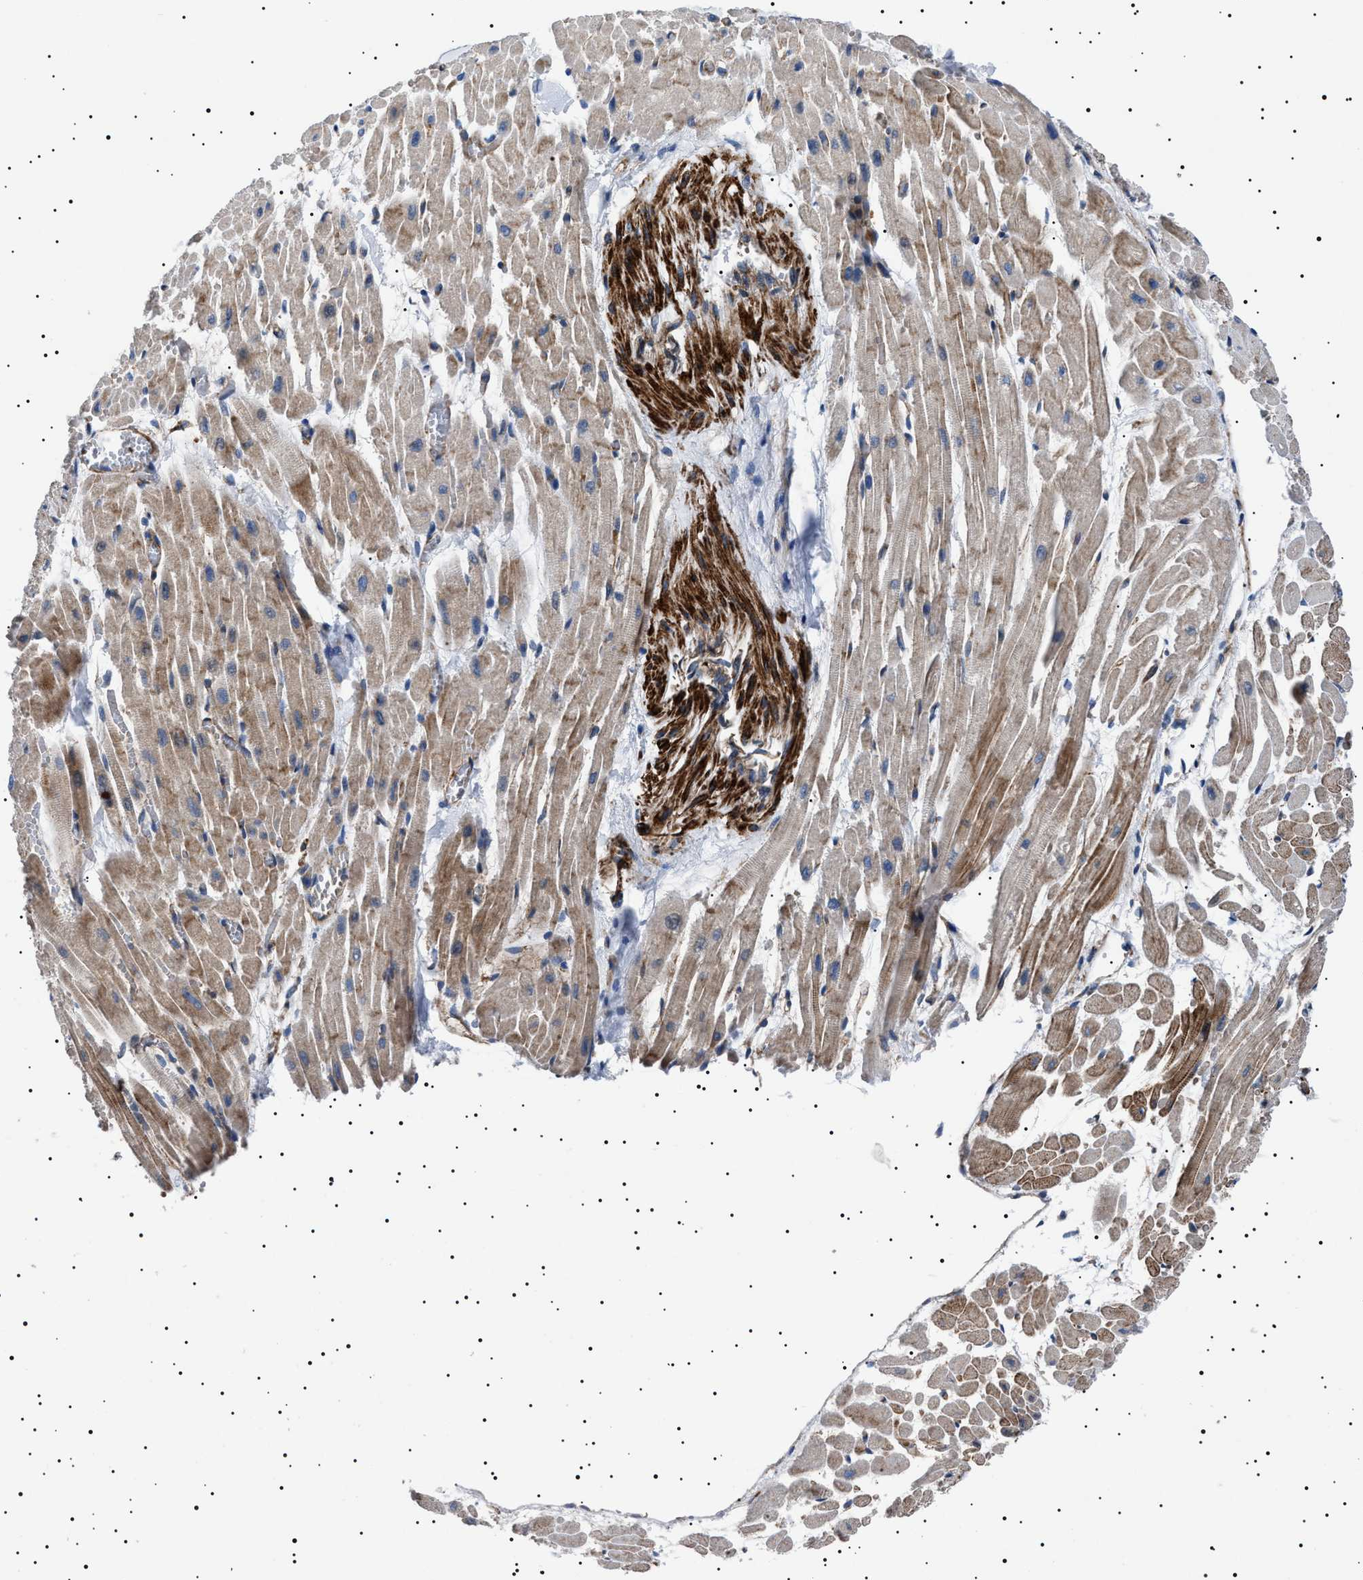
{"staining": {"intensity": "strong", "quantity": "25%-75%", "location": "cytoplasmic/membranous"}, "tissue": "heart muscle", "cell_type": "Cardiomyocytes", "image_type": "normal", "snomed": [{"axis": "morphology", "description": "Normal tissue, NOS"}, {"axis": "topography", "description": "Heart"}], "caption": "Heart muscle was stained to show a protein in brown. There is high levels of strong cytoplasmic/membranous expression in about 25%-75% of cardiomyocytes. (Stains: DAB (3,3'-diaminobenzidine) in brown, nuclei in blue, Microscopy: brightfield microscopy at high magnification).", "gene": "NEU1", "patient": {"sex": "male", "age": 45}}